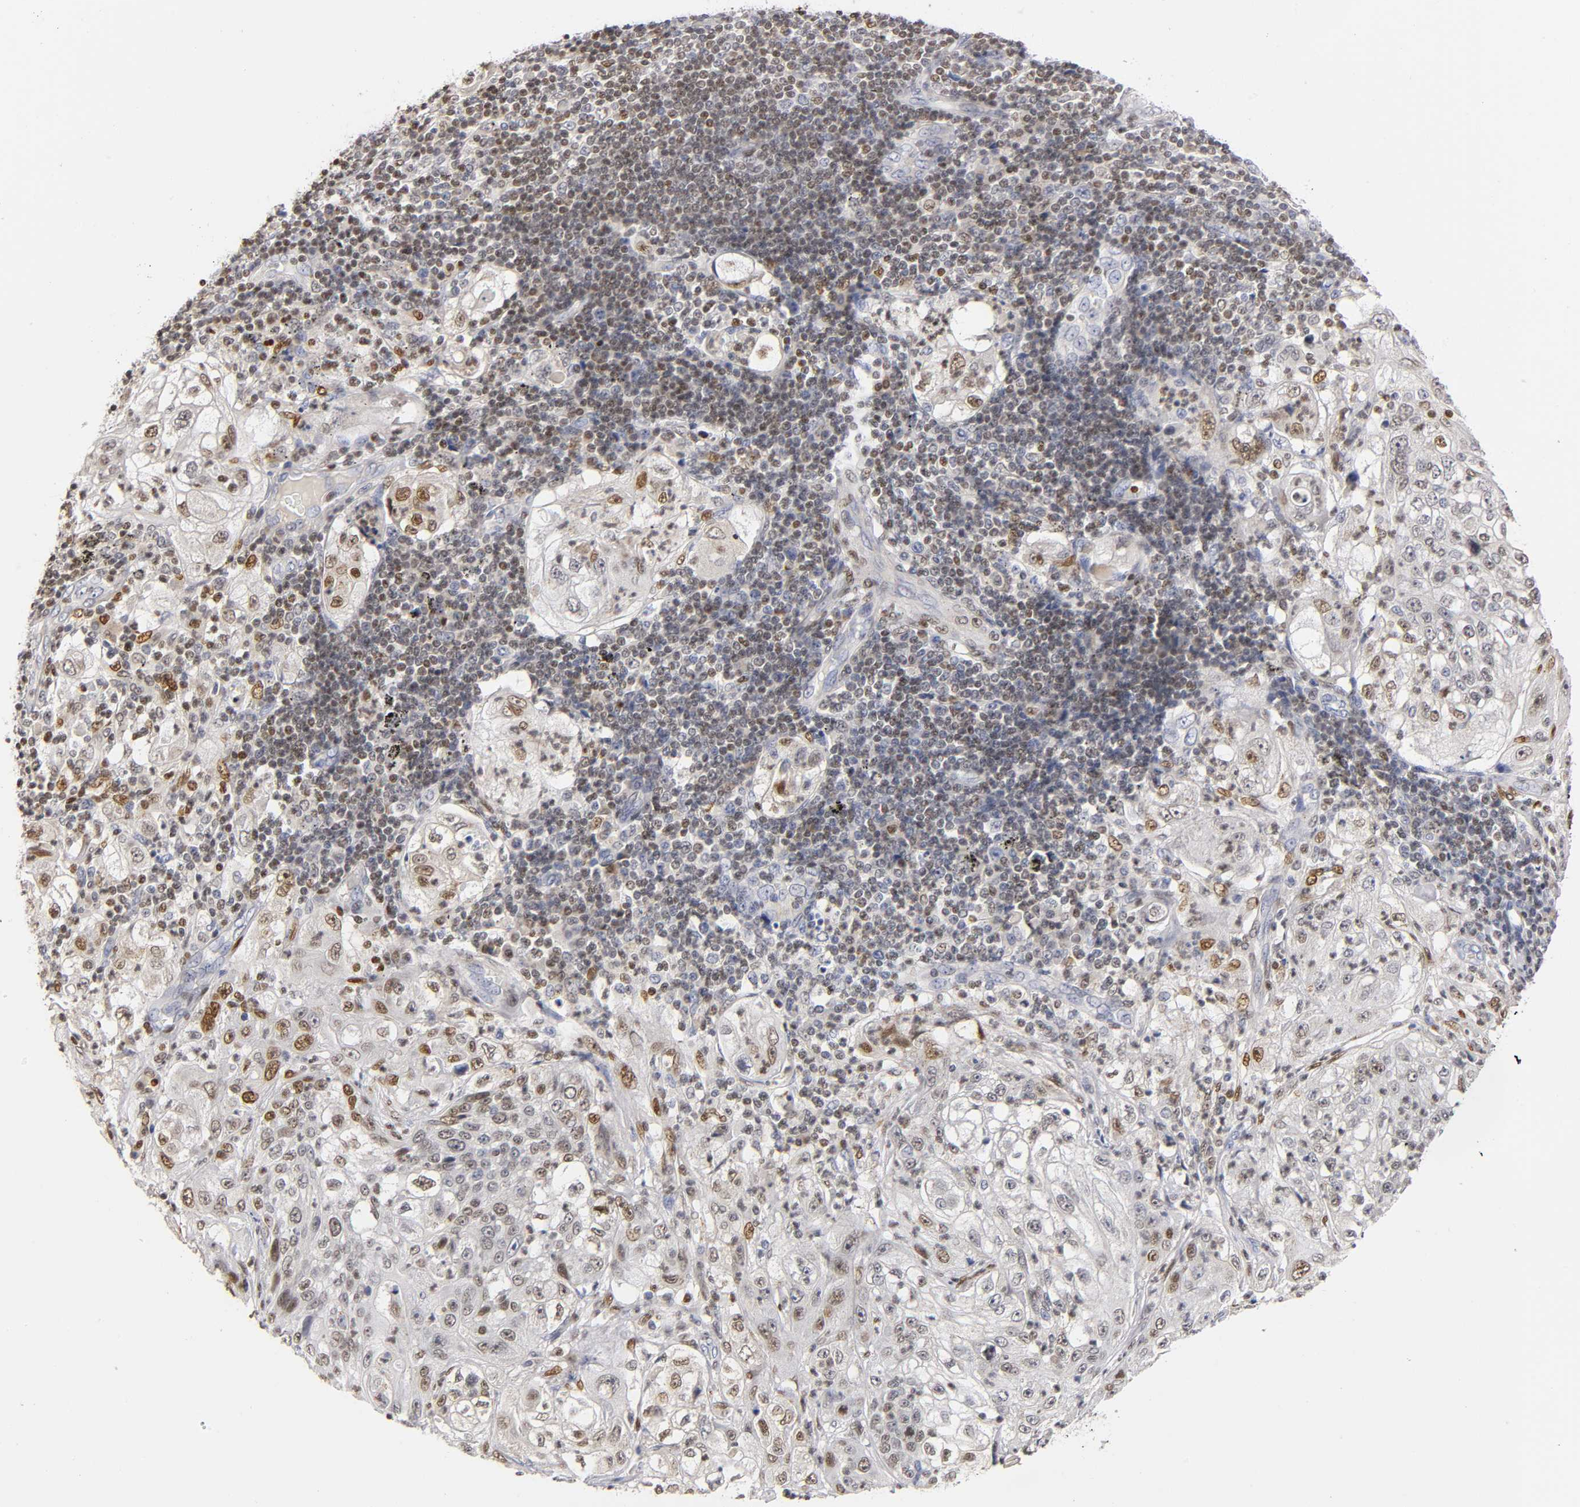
{"staining": {"intensity": "weak", "quantity": "25%-75%", "location": "nuclear"}, "tissue": "lung cancer", "cell_type": "Tumor cells", "image_type": "cancer", "snomed": [{"axis": "morphology", "description": "Inflammation, NOS"}, {"axis": "morphology", "description": "Squamous cell carcinoma, NOS"}, {"axis": "topography", "description": "Lymph node"}, {"axis": "topography", "description": "Soft tissue"}, {"axis": "topography", "description": "Lung"}], "caption": "An image of human lung cancer stained for a protein shows weak nuclear brown staining in tumor cells.", "gene": "RUNX1", "patient": {"sex": "male", "age": 66}}